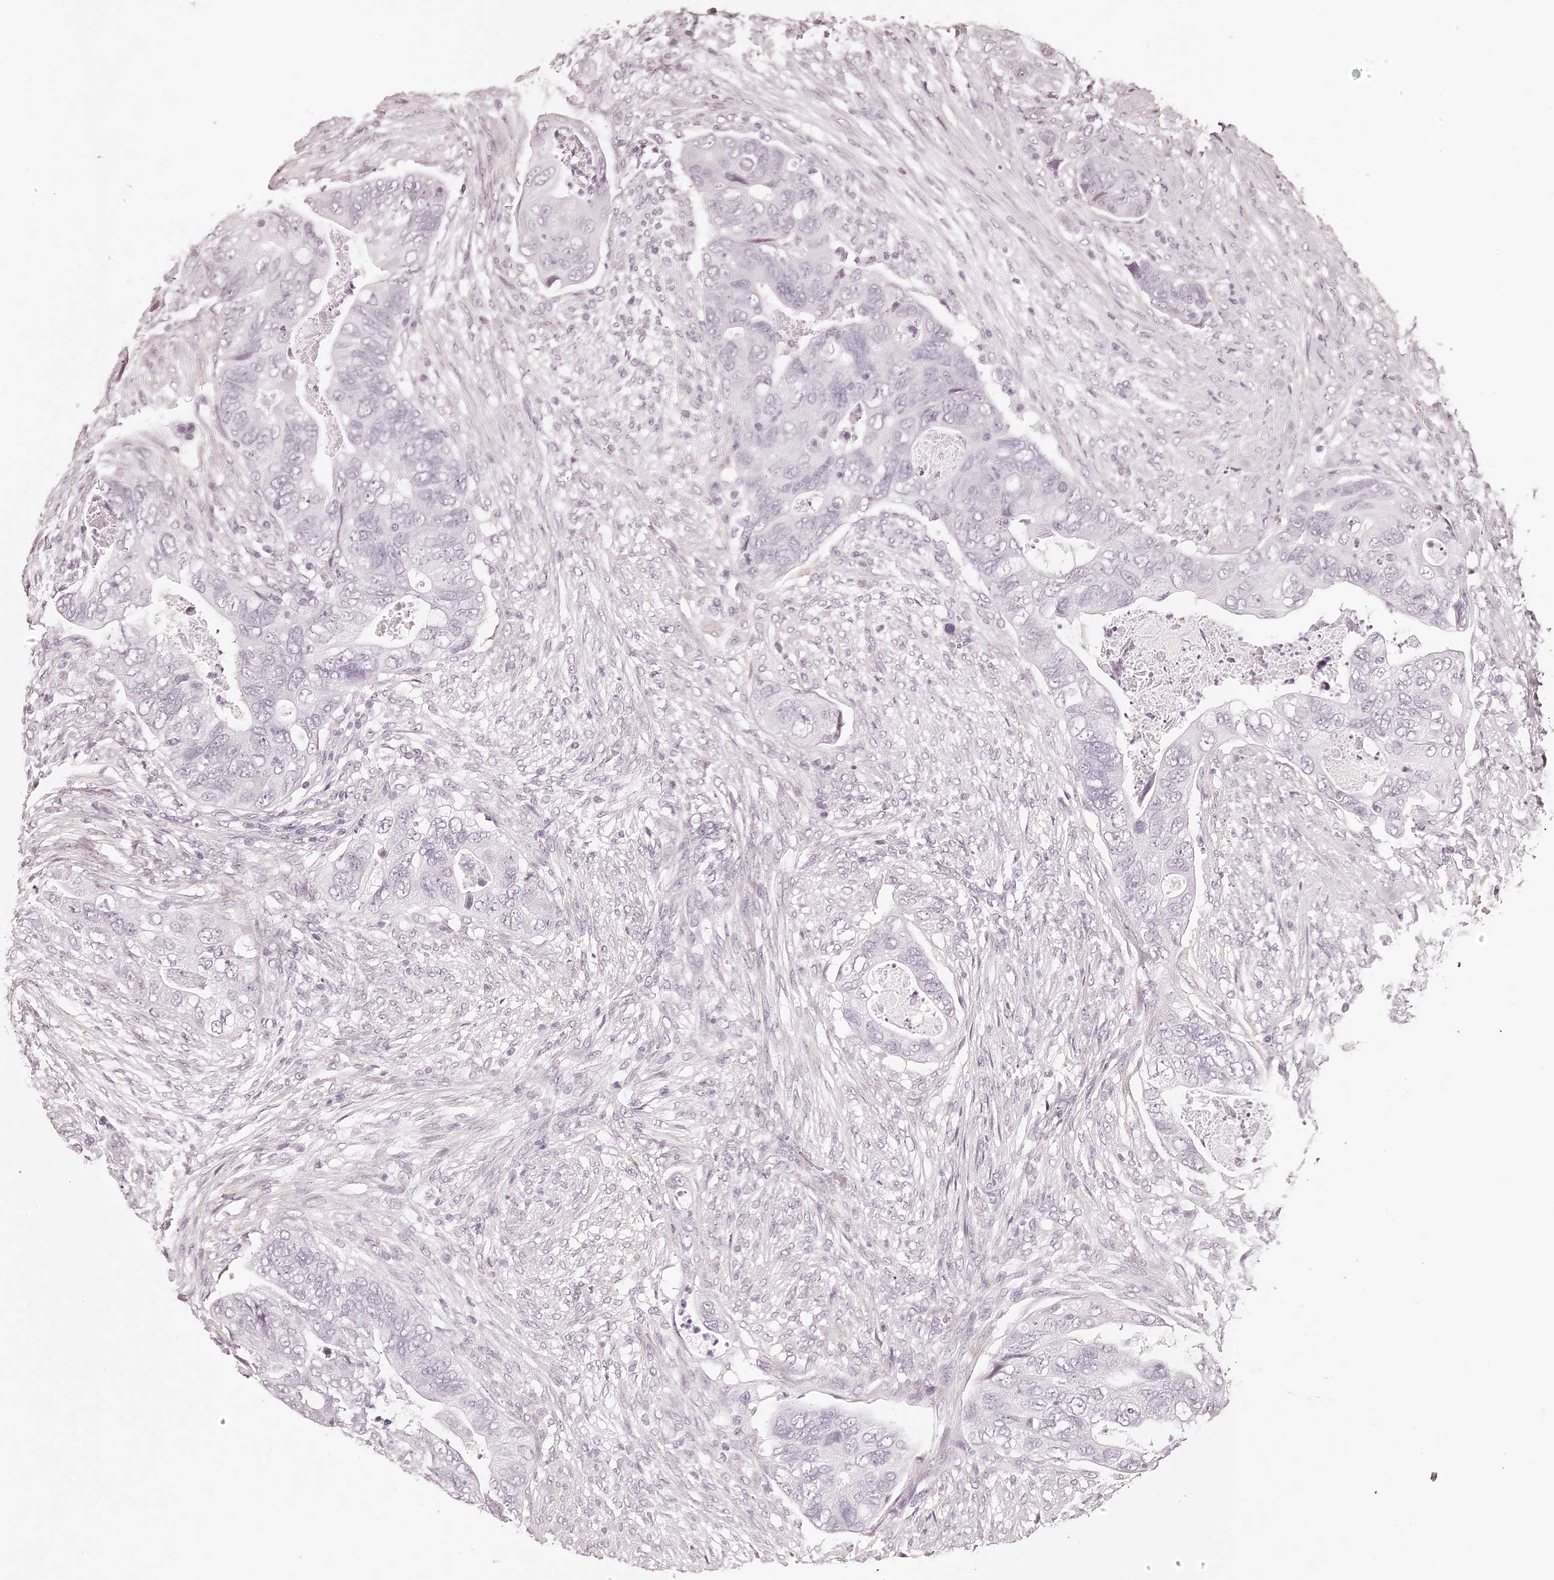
{"staining": {"intensity": "negative", "quantity": "none", "location": "none"}, "tissue": "colorectal cancer", "cell_type": "Tumor cells", "image_type": "cancer", "snomed": [{"axis": "morphology", "description": "Adenocarcinoma, NOS"}, {"axis": "topography", "description": "Rectum"}], "caption": "There is no significant staining in tumor cells of colorectal cancer (adenocarcinoma).", "gene": "ELAPOR1", "patient": {"sex": "male", "age": 63}}